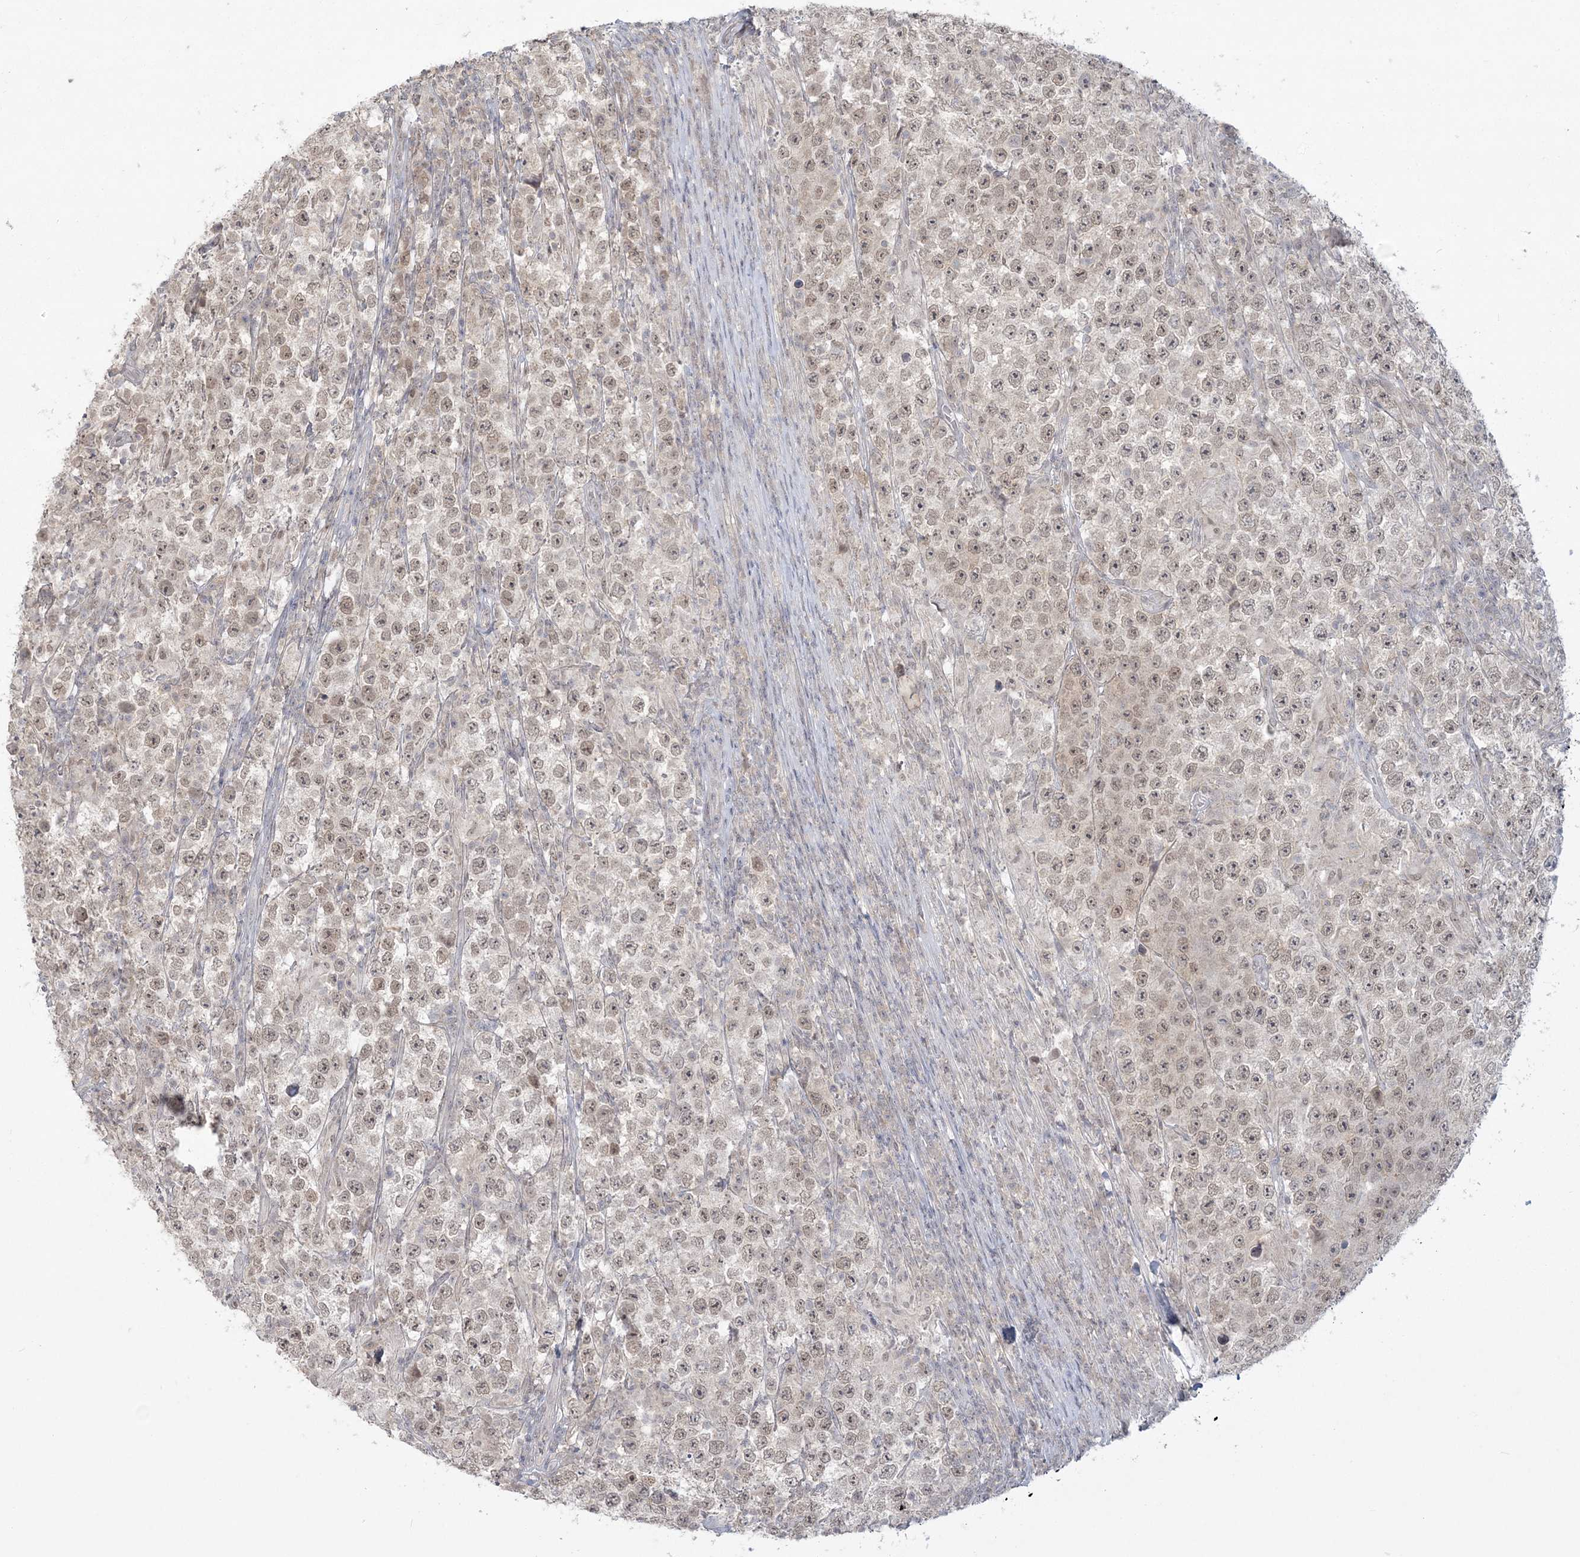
{"staining": {"intensity": "weak", "quantity": ">75%", "location": "nuclear"}, "tissue": "testis cancer", "cell_type": "Tumor cells", "image_type": "cancer", "snomed": [{"axis": "morphology", "description": "Normal tissue, NOS"}, {"axis": "morphology", "description": "Urothelial carcinoma, High grade"}, {"axis": "morphology", "description": "Seminoma, NOS"}, {"axis": "morphology", "description": "Carcinoma, Embryonal, NOS"}, {"axis": "topography", "description": "Urinary bladder"}, {"axis": "topography", "description": "Testis"}], "caption": "Immunohistochemistry (IHC) (DAB) staining of human testis urothelial carcinoma (high-grade) exhibits weak nuclear protein staining in approximately >75% of tumor cells.", "gene": "ANKS1A", "patient": {"sex": "male", "age": 41}}